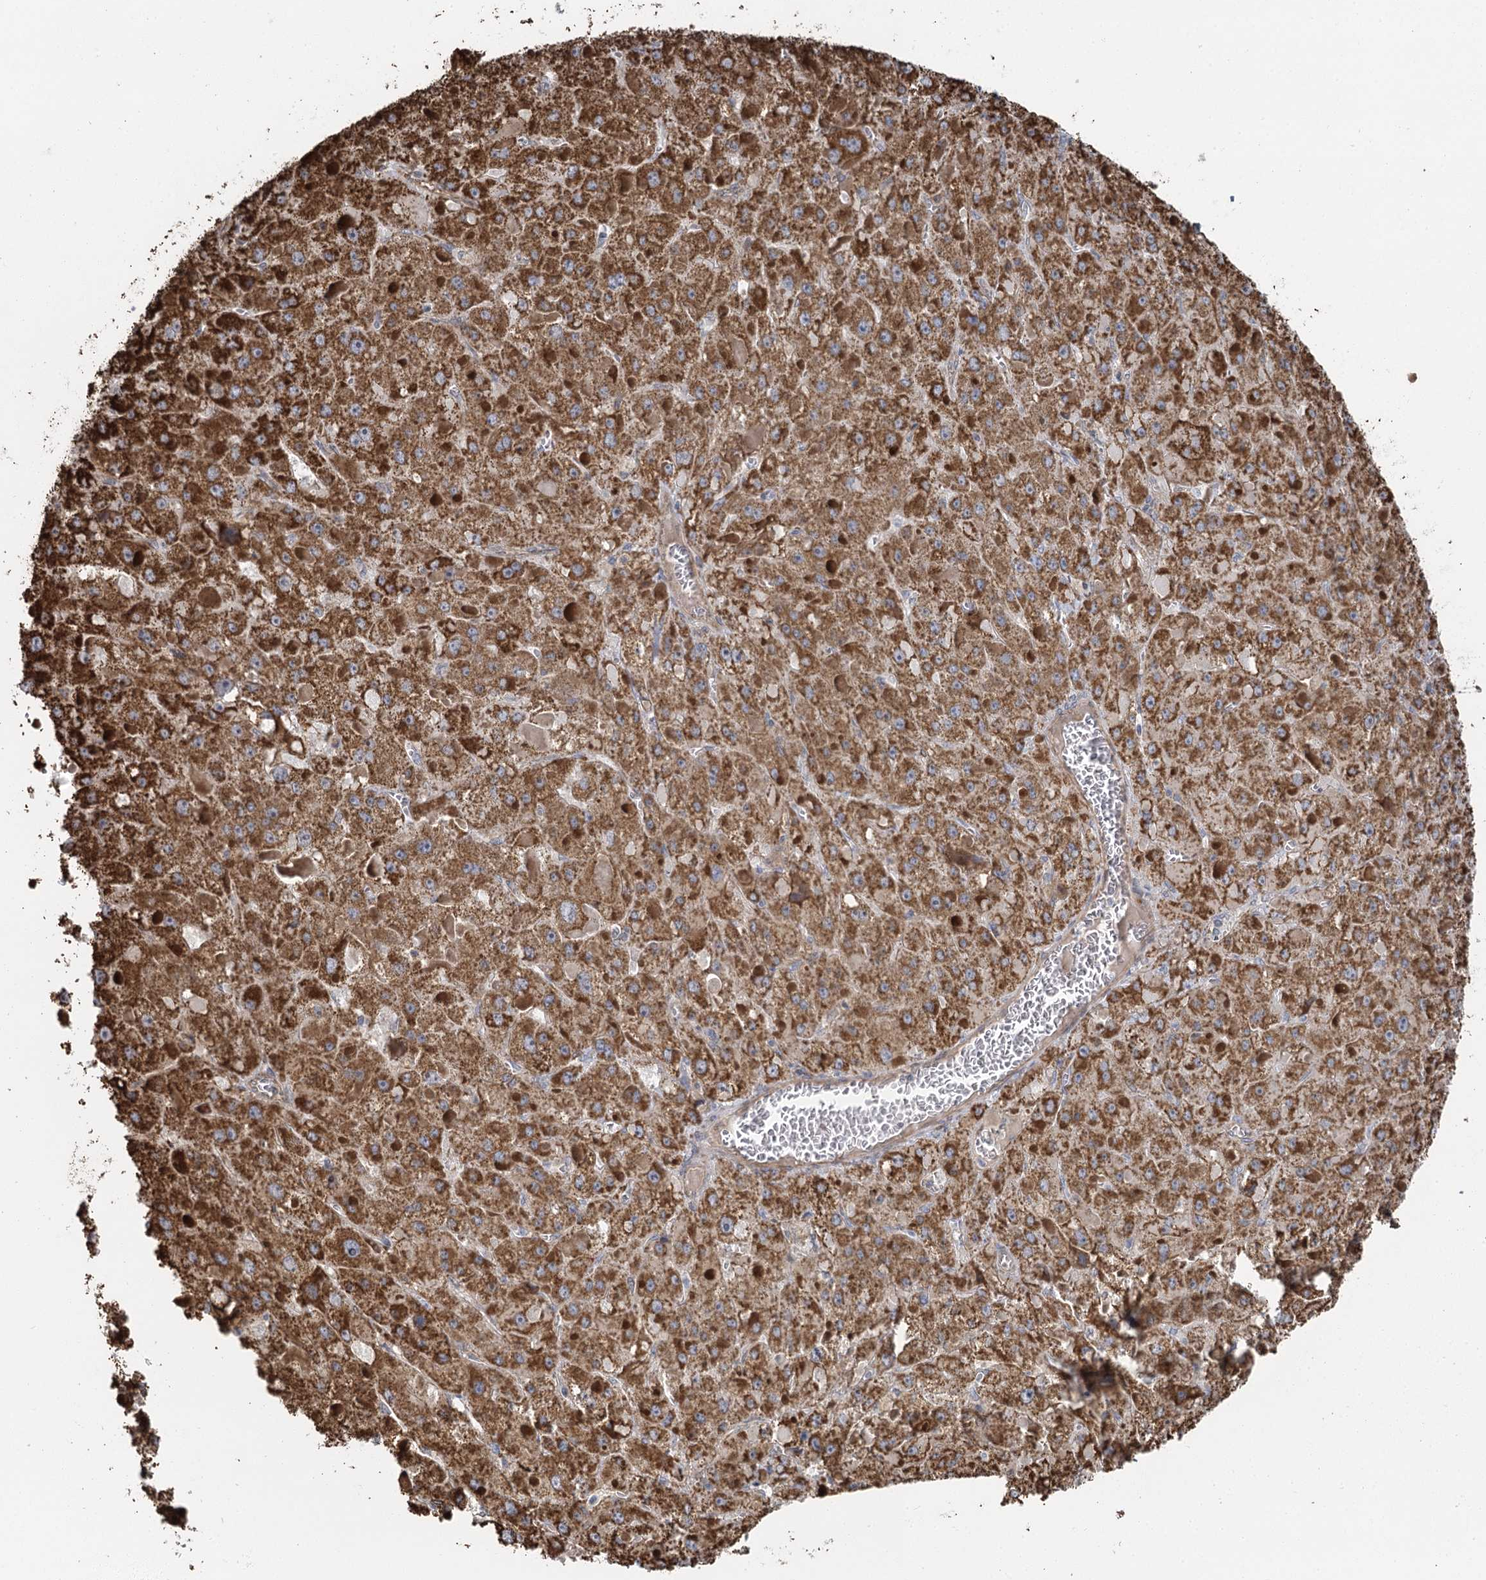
{"staining": {"intensity": "moderate", "quantity": ">75%", "location": "cytoplasmic/membranous"}, "tissue": "liver cancer", "cell_type": "Tumor cells", "image_type": "cancer", "snomed": [{"axis": "morphology", "description": "Carcinoma, Hepatocellular, NOS"}, {"axis": "topography", "description": "Liver"}], "caption": "Liver hepatocellular carcinoma stained with a brown dye reveals moderate cytoplasmic/membranous positive expression in about >75% of tumor cells.", "gene": "IL11RA", "patient": {"sex": "female", "age": 73}}